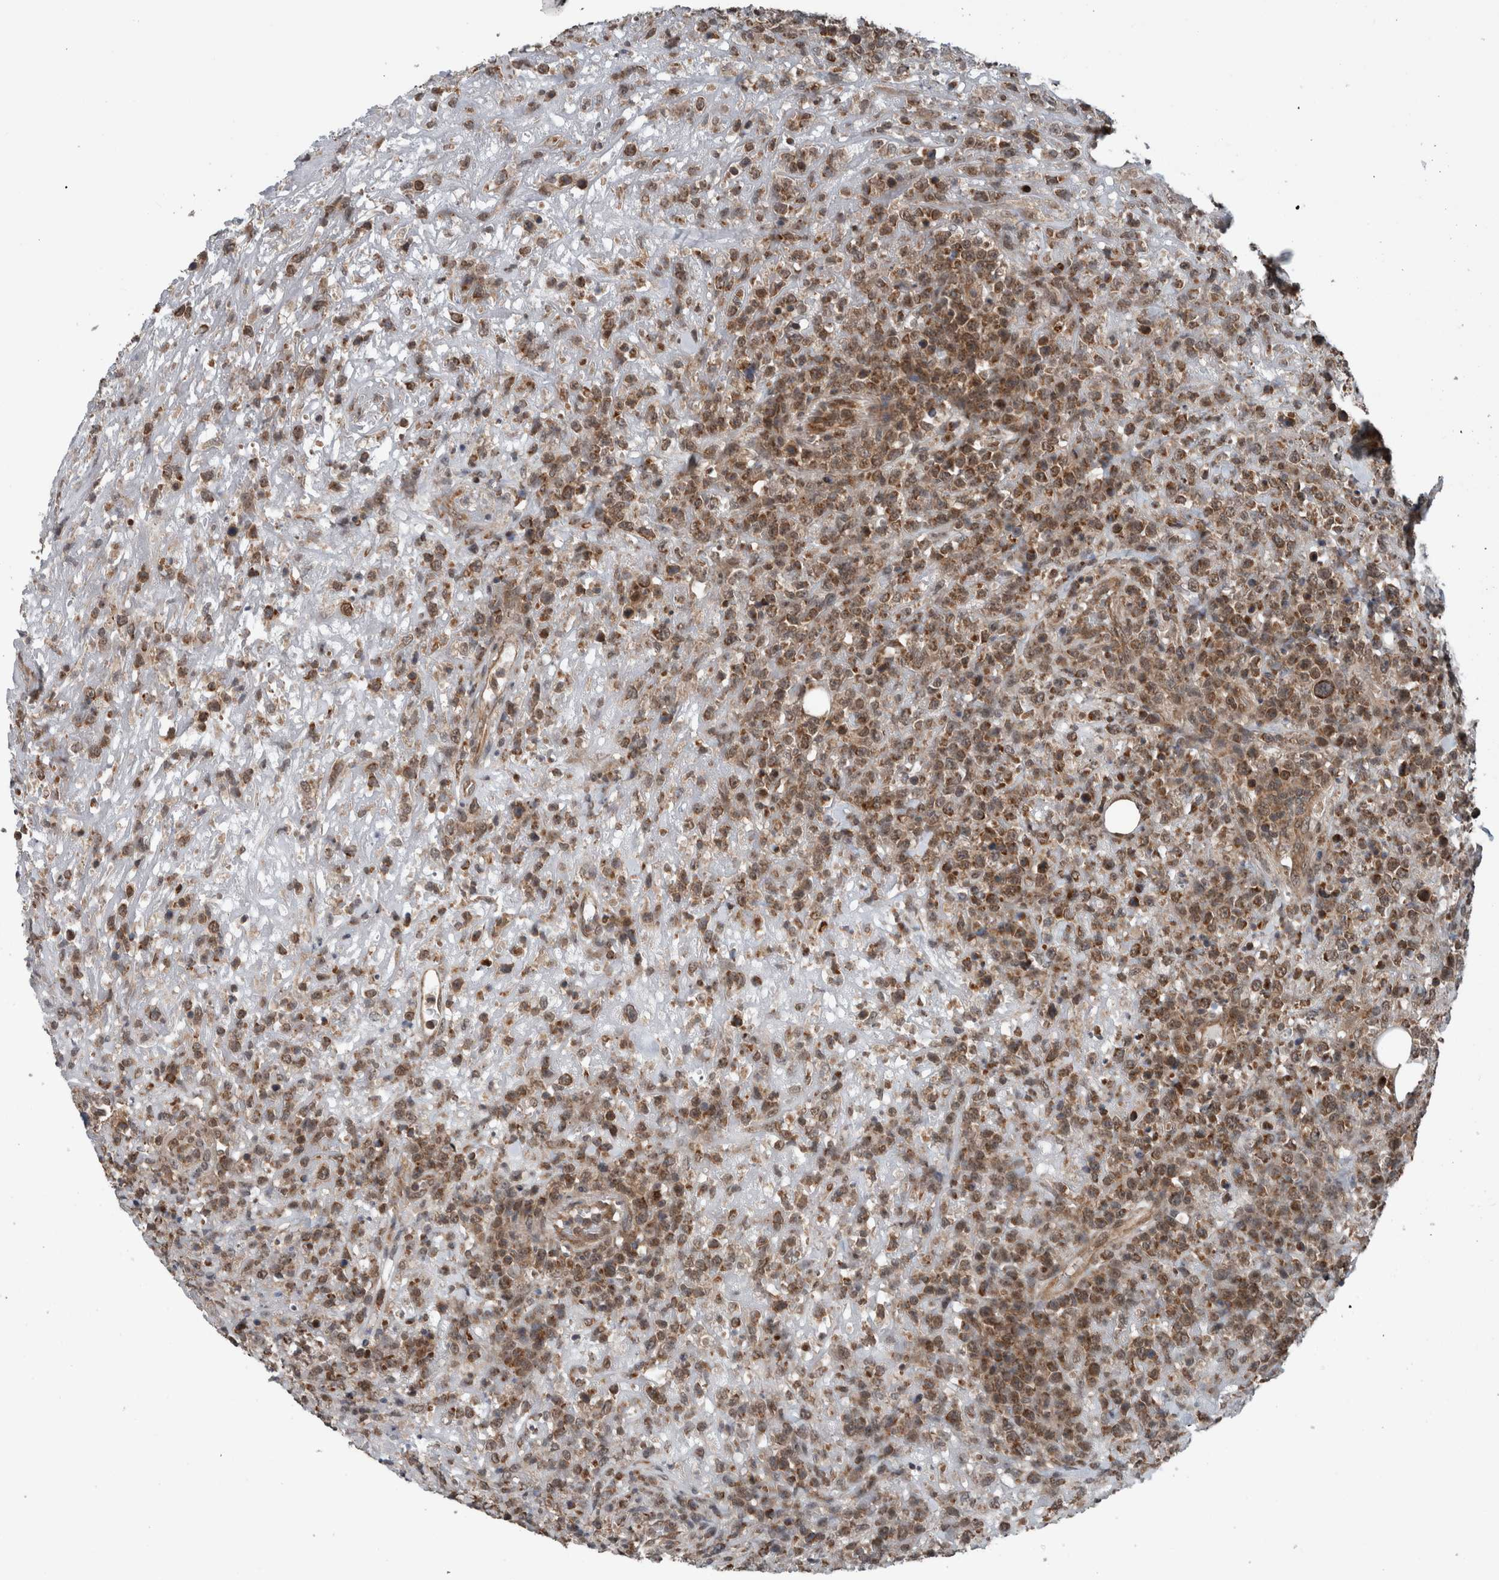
{"staining": {"intensity": "moderate", "quantity": ">75%", "location": "cytoplasmic/membranous"}, "tissue": "lymphoma", "cell_type": "Tumor cells", "image_type": "cancer", "snomed": [{"axis": "morphology", "description": "Malignant lymphoma, non-Hodgkin's type, High grade"}, {"axis": "topography", "description": "Colon"}], "caption": "A photomicrograph showing moderate cytoplasmic/membranous staining in approximately >75% of tumor cells in high-grade malignant lymphoma, non-Hodgkin's type, as visualized by brown immunohistochemical staining.", "gene": "ENY2", "patient": {"sex": "female", "age": 53}}